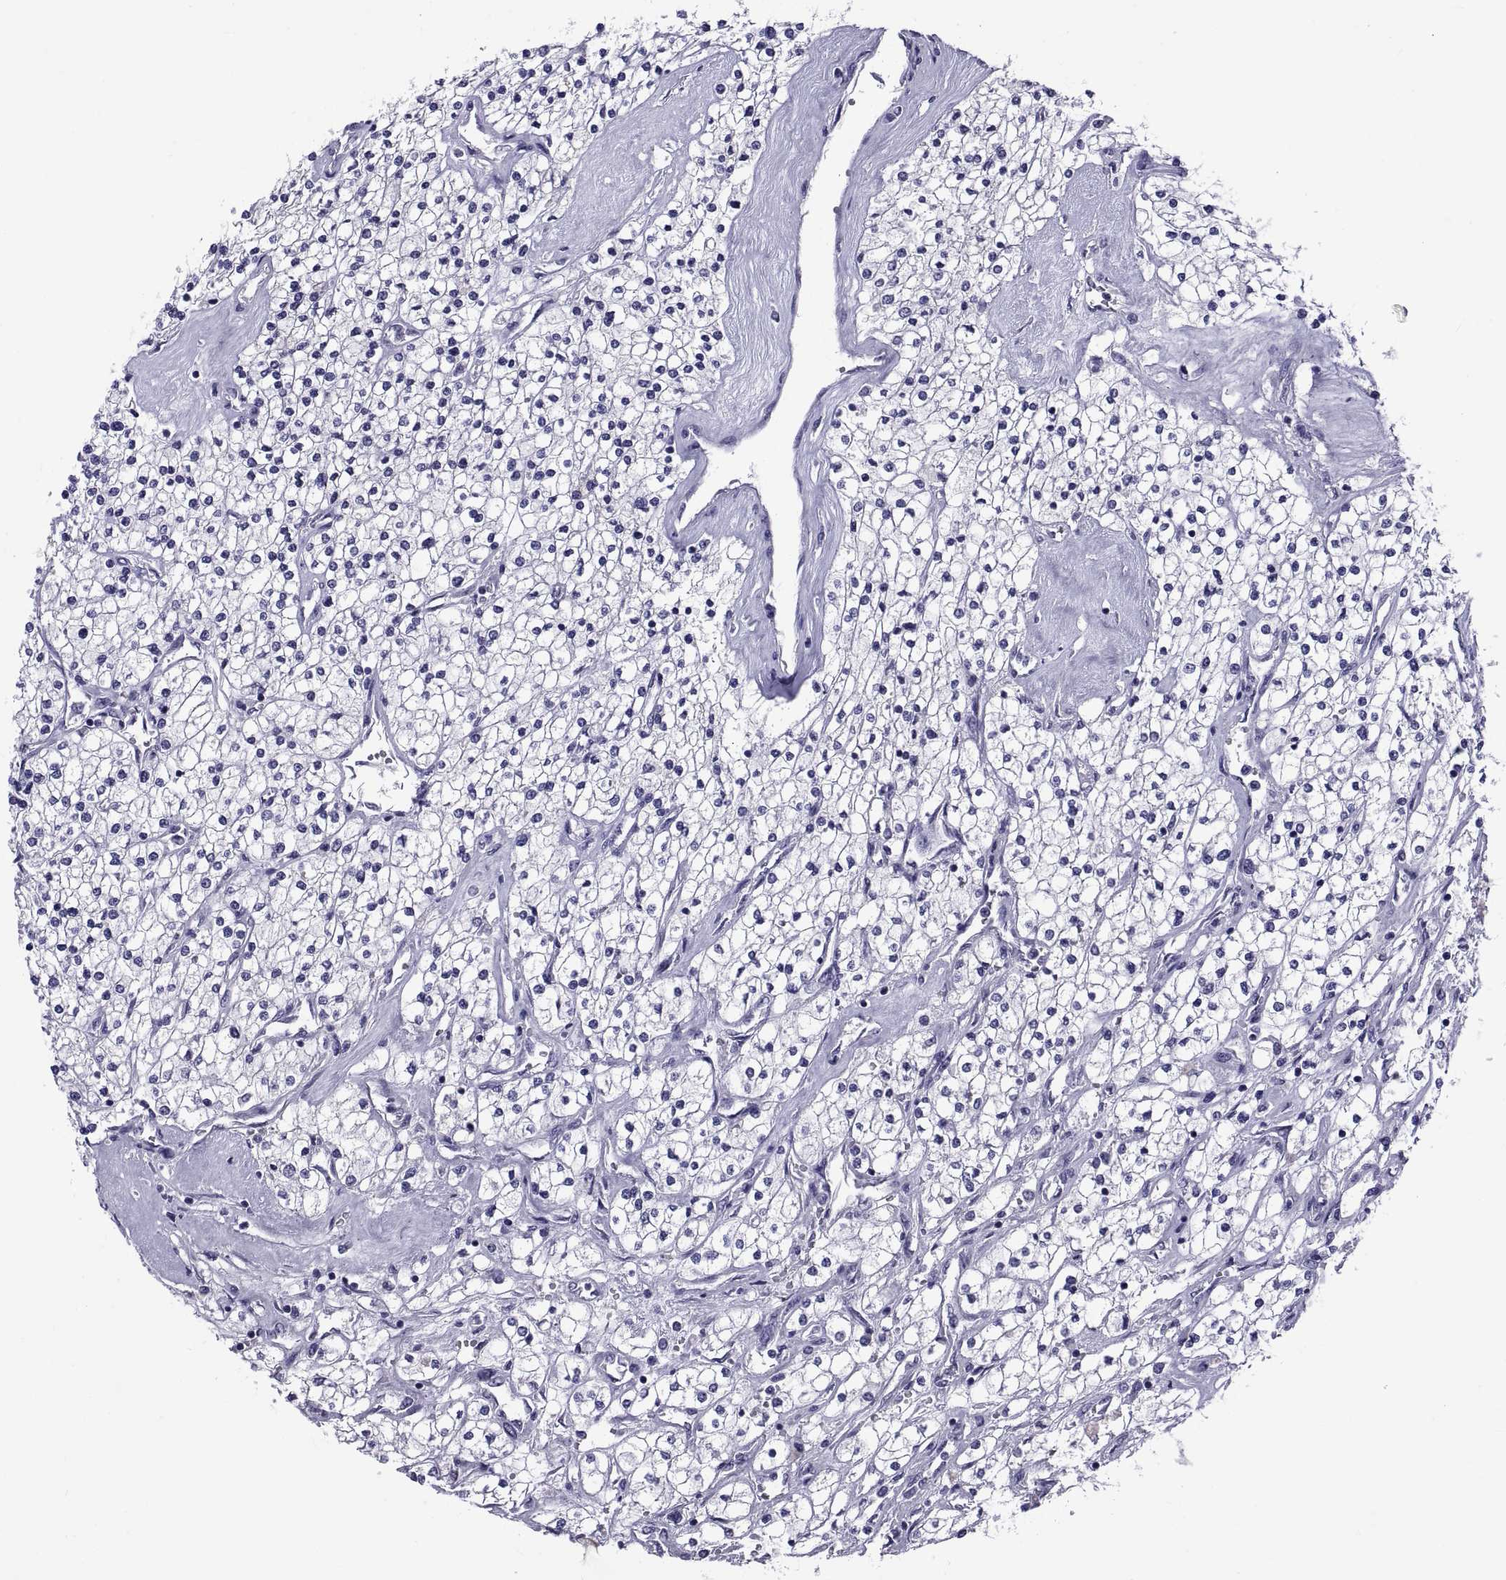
{"staining": {"intensity": "negative", "quantity": "none", "location": "none"}, "tissue": "renal cancer", "cell_type": "Tumor cells", "image_type": "cancer", "snomed": [{"axis": "morphology", "description": "Adenocarcinoma, NOS"}, {"axis": "topography", "description": "Kidney"}], "caption": "A high-resolution image shows IHC staining of renal adenocarcinoma, which reveals no significant expression in tumor cells.", "gene": "TGFBR3L", "patient": {"sex": "male", "age": 80}}